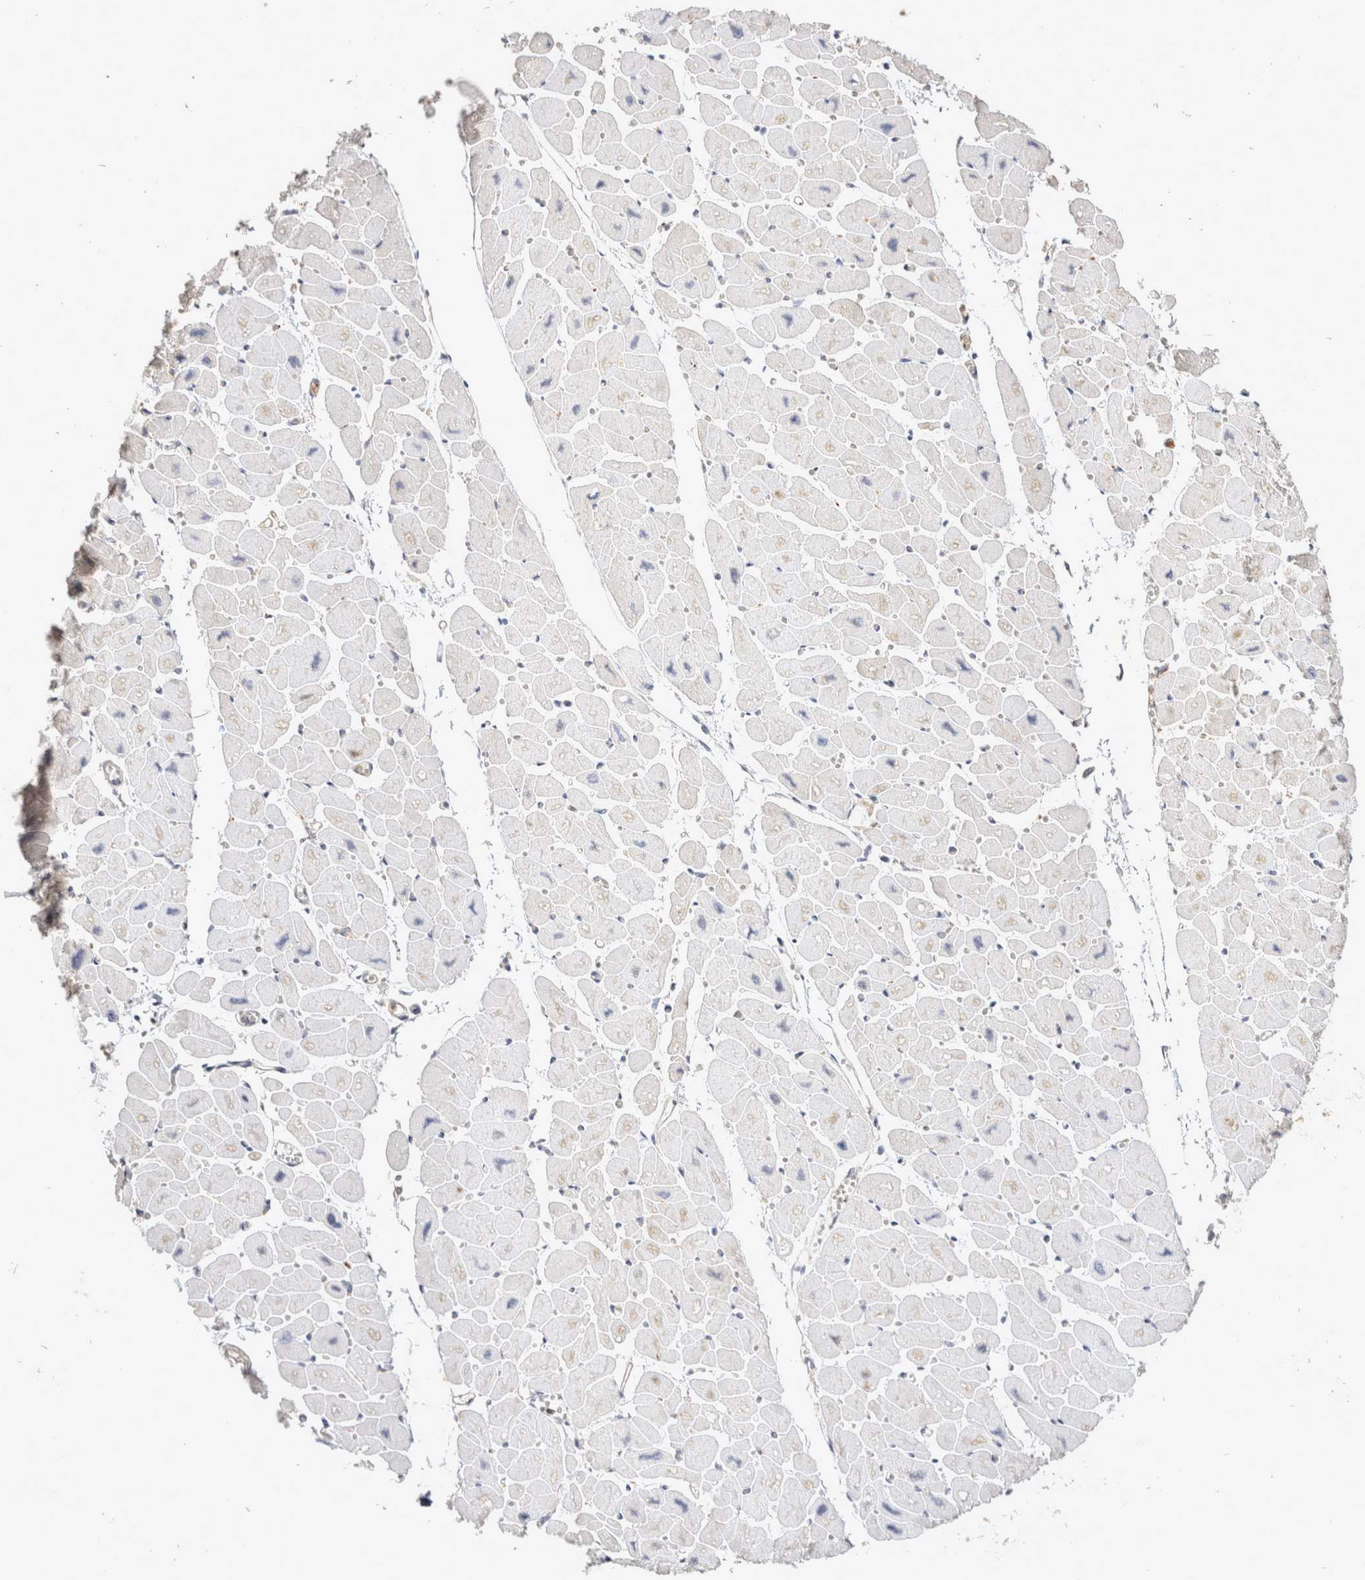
{"staining": {"intensity": "weak", "quantity": "<25%", "location": "cytoplasmic/membranous"}, "tissue": "heart muscle", "cell_type": "Cardiomyocytes", "image_type": "normal", "snomed": [{"axis": "morphology", "description": "Normal tissue, NOS"}, {"axis": "topography", "description": "Heart"}], "caption": "This is an immunohistochemistry (IHC) histopathology image of normal heart muscle. There is no staining in cardiomyocytes.", "gene": "EIF4G3", "patient": {"sex": "female", "age": 54}}